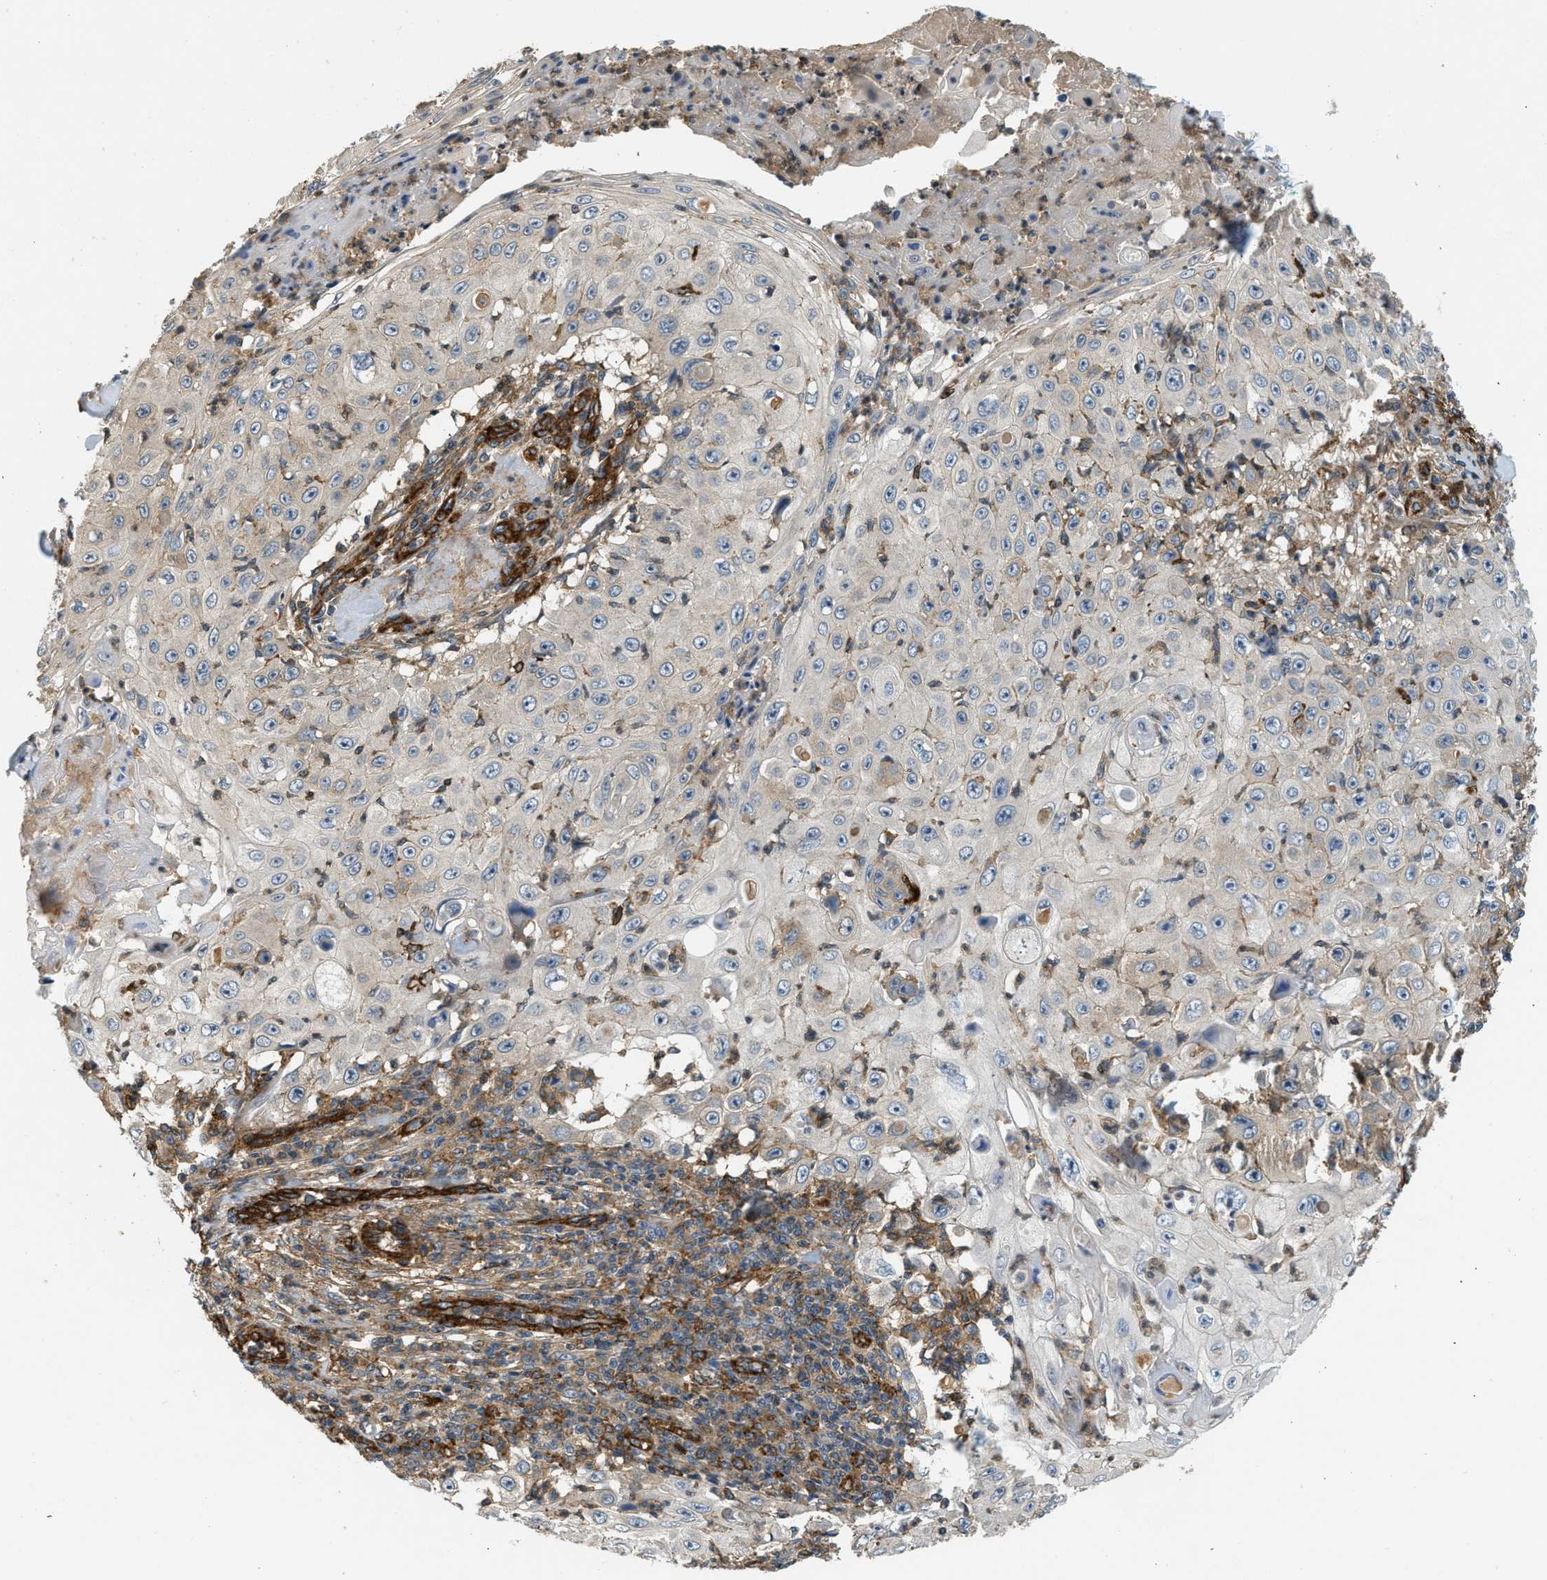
{"staining": {"intensity": "negative", "quantity": "none", "location": "none"}, "tissue": "skin cancer", "cell_type": "Tumor cells", "image_type": "cancer", "snomed": [{"axis": "morphology", "description": "Squamous cell carcinoma, NOS"}, {"axis": "topography", "description": "Skin"}], "caption": "Immunohistochemical staining of human skin cancer demonstrates no significant staining in tumor cells.", "gene": "HIP1", "patient": {"sex": "male", "age": 86}}